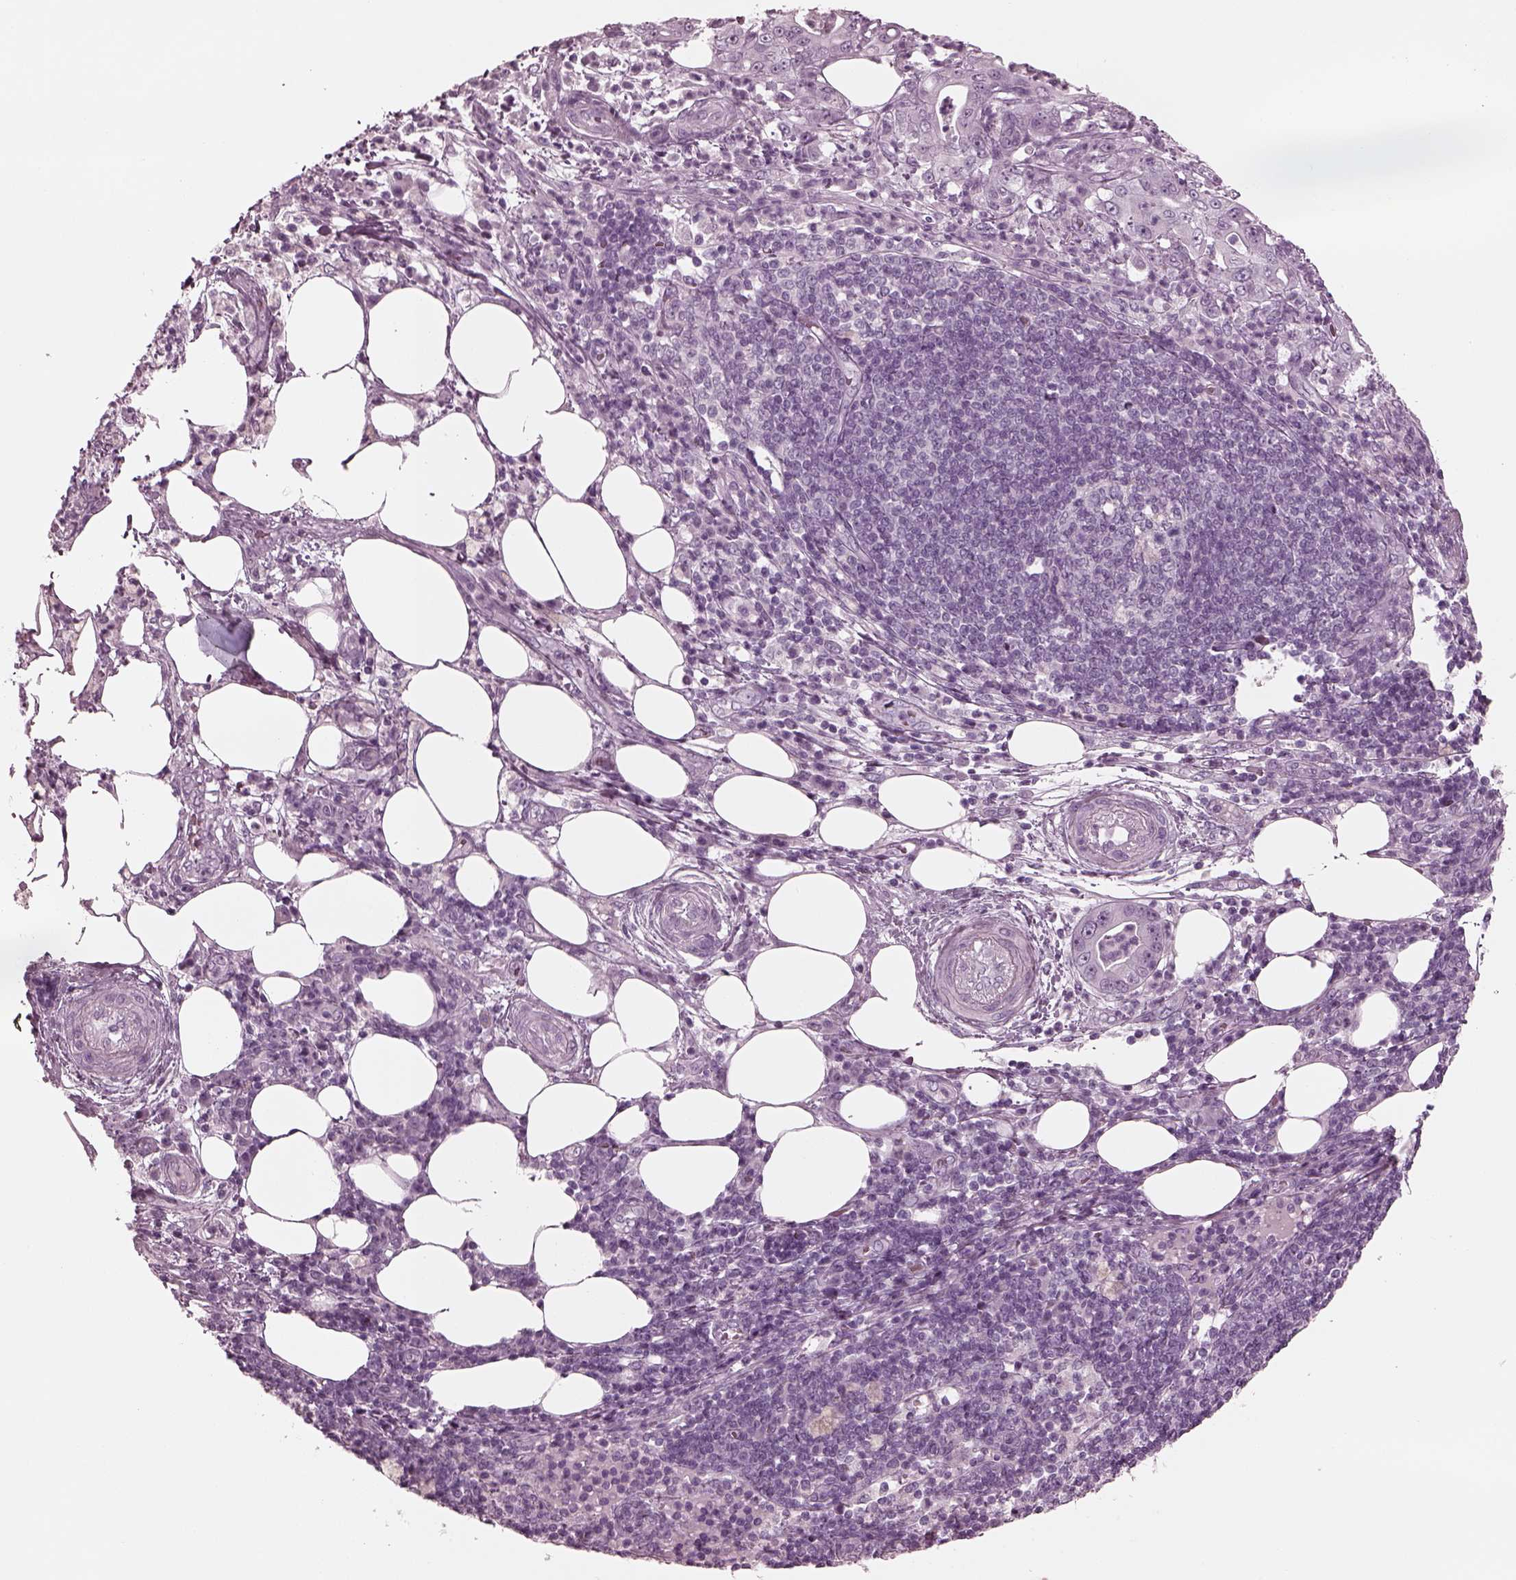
{"staining": {"intensity": "negative", "quantity": "none", "location": "none"}, "tissue": "pancreatic cancer", "cell_type": "Tumor cells", "image_type": "cancer", "snomed": [{"axis": "morphology", "description": "Adenocarcinoma, NOS"}, {"axis": "topography", "description": "Pancreas"}], "caption": "Immunohistochemistry image of pancreatic cancer stained for a protein (brown), which shows no staining in tumor cells. Nuclei are stained in blue.", "gene": "GRM6", "patient": {"sex": "male", "age": 71}}